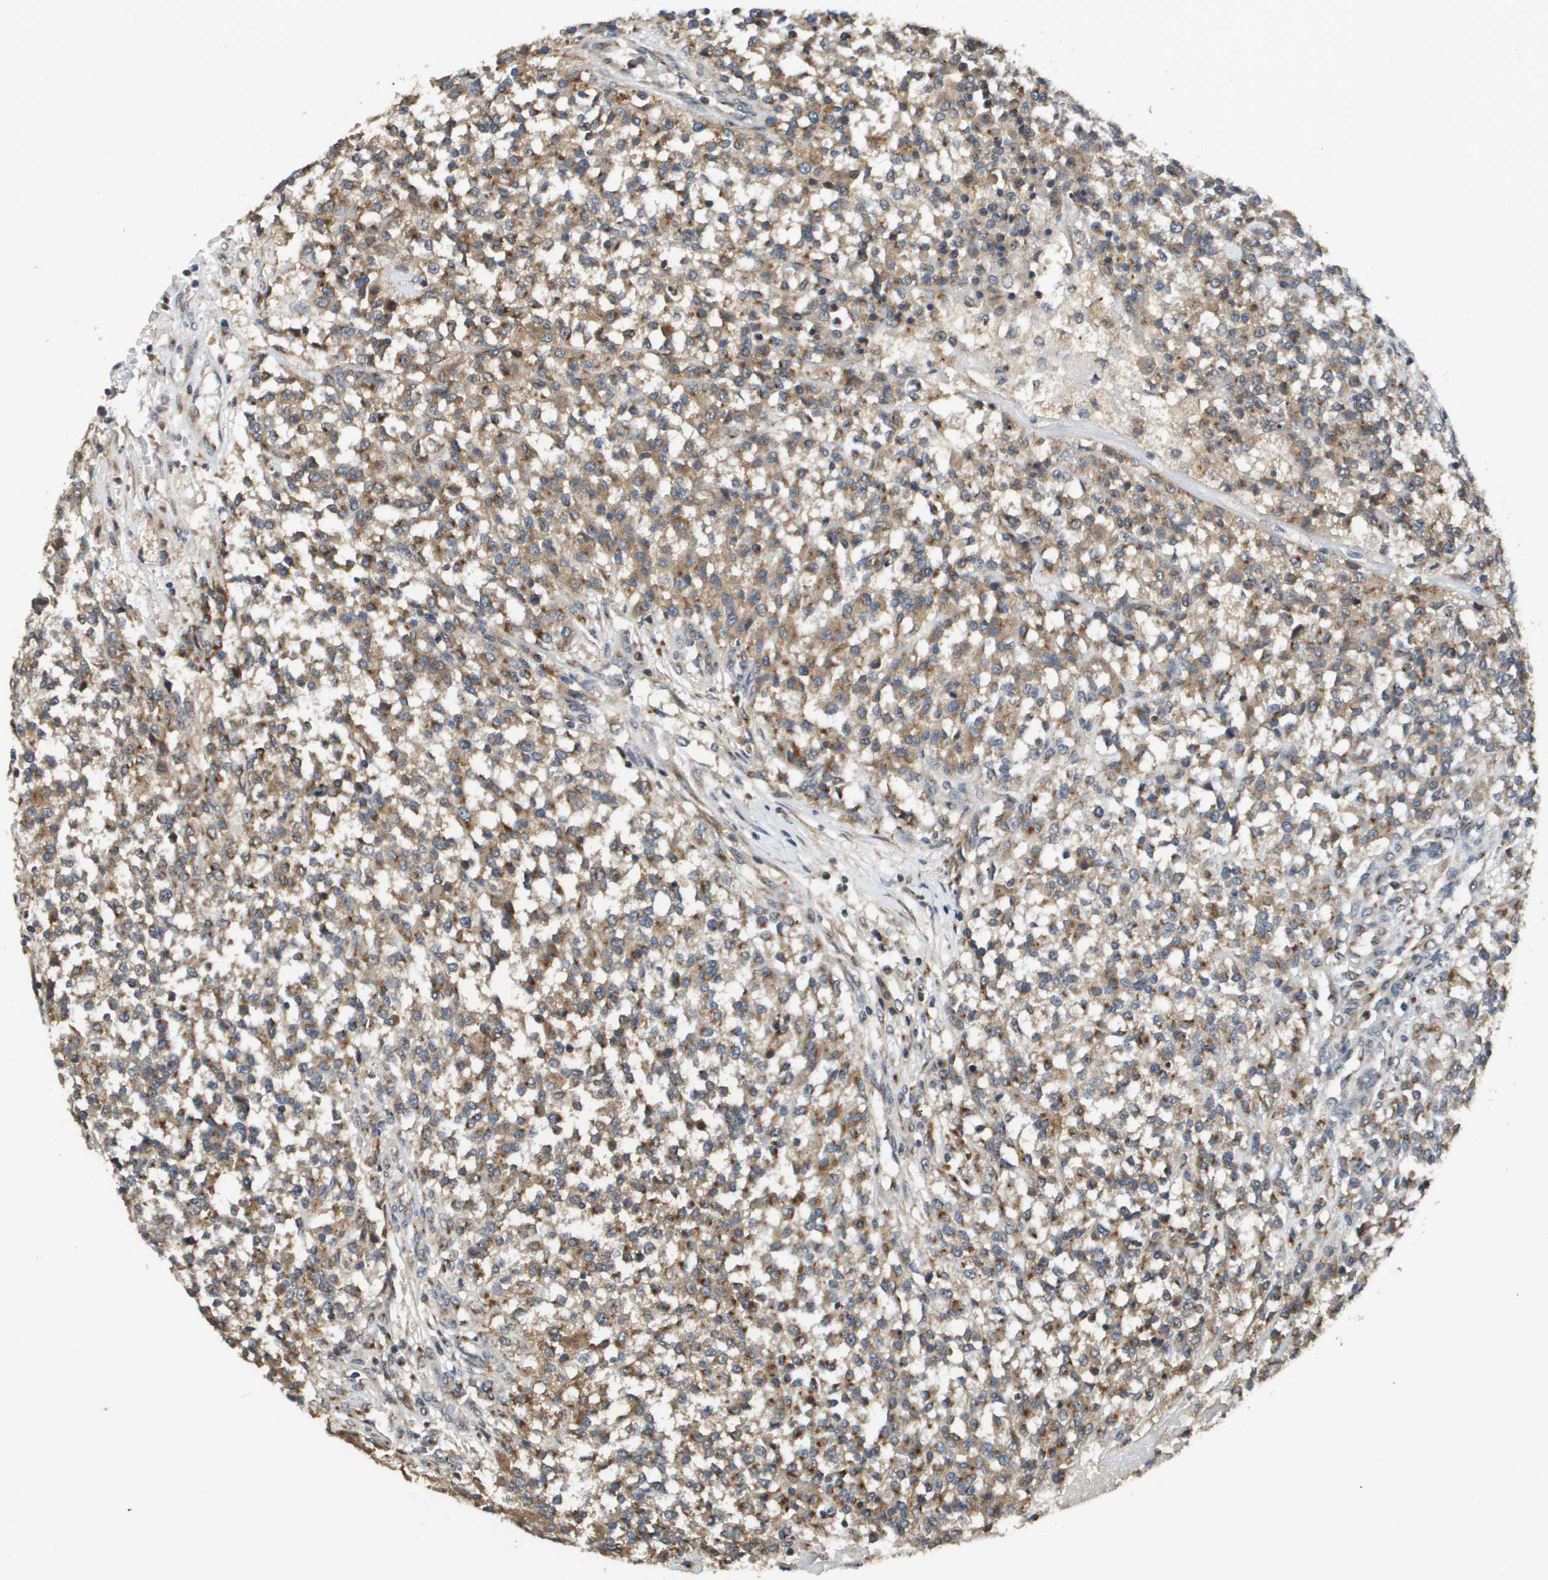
{"staining": {"intensity": "moderate", "quantity": ">75%", "location": "cytoplasmic/membranous"}, "tissue": "testis cancer", "cell_type": "Tumor cells", "image_type": "cancer", "snomed": [{"axis": "morphology", "description": "Seminoma, NOS"}, {"axis": "topography", "description": "Testis"}], "caption": "Protein staining by immunohistochemistry (IHC) reveals moderate cytoplasmic/membranous positivity in approximately >75% of tumor cells in testis cancer (seminoma).", "gene": "PCK1", "patient": {"sex": "male", "age": 59}}